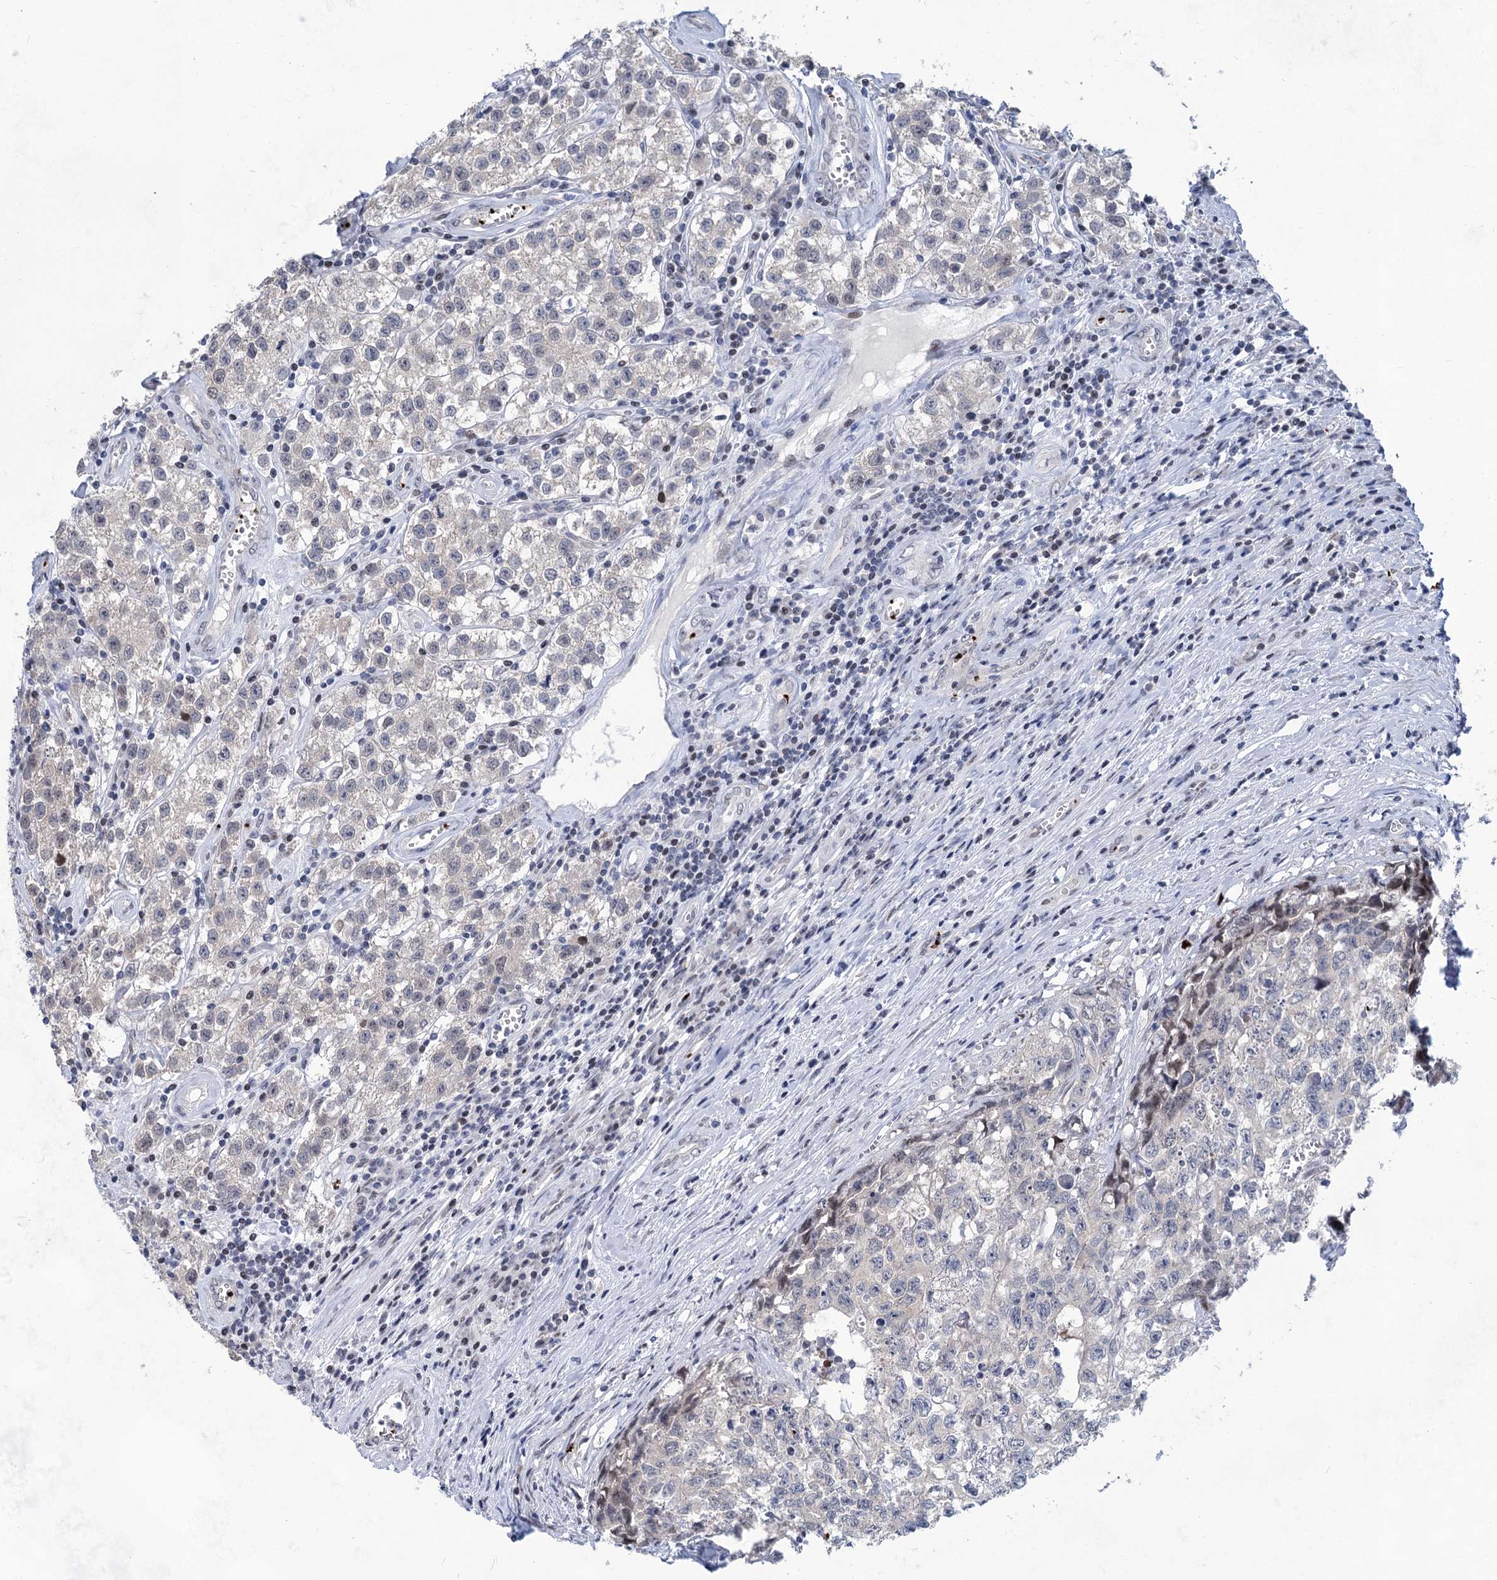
{"staining": {"intensity": "negative", "quantity": "none", "location": "none"}, "tissue": "testis cancer", "cell_type": "Tumor cells", "image_type": "cancer", "snomed": [{"axis": "morphology", "description": "Seminoma, NOS"}, {"axis": "morphology", "description": "Carcinoma, Embryonal, NOS"}, {"axis": "topography", "description": "Testis"}], "caption": "Image shows no protein staining in tumor cells of testis seminoma tissue.", "gene": "MON2", "patient": {"sex": "male", "age": 43}}